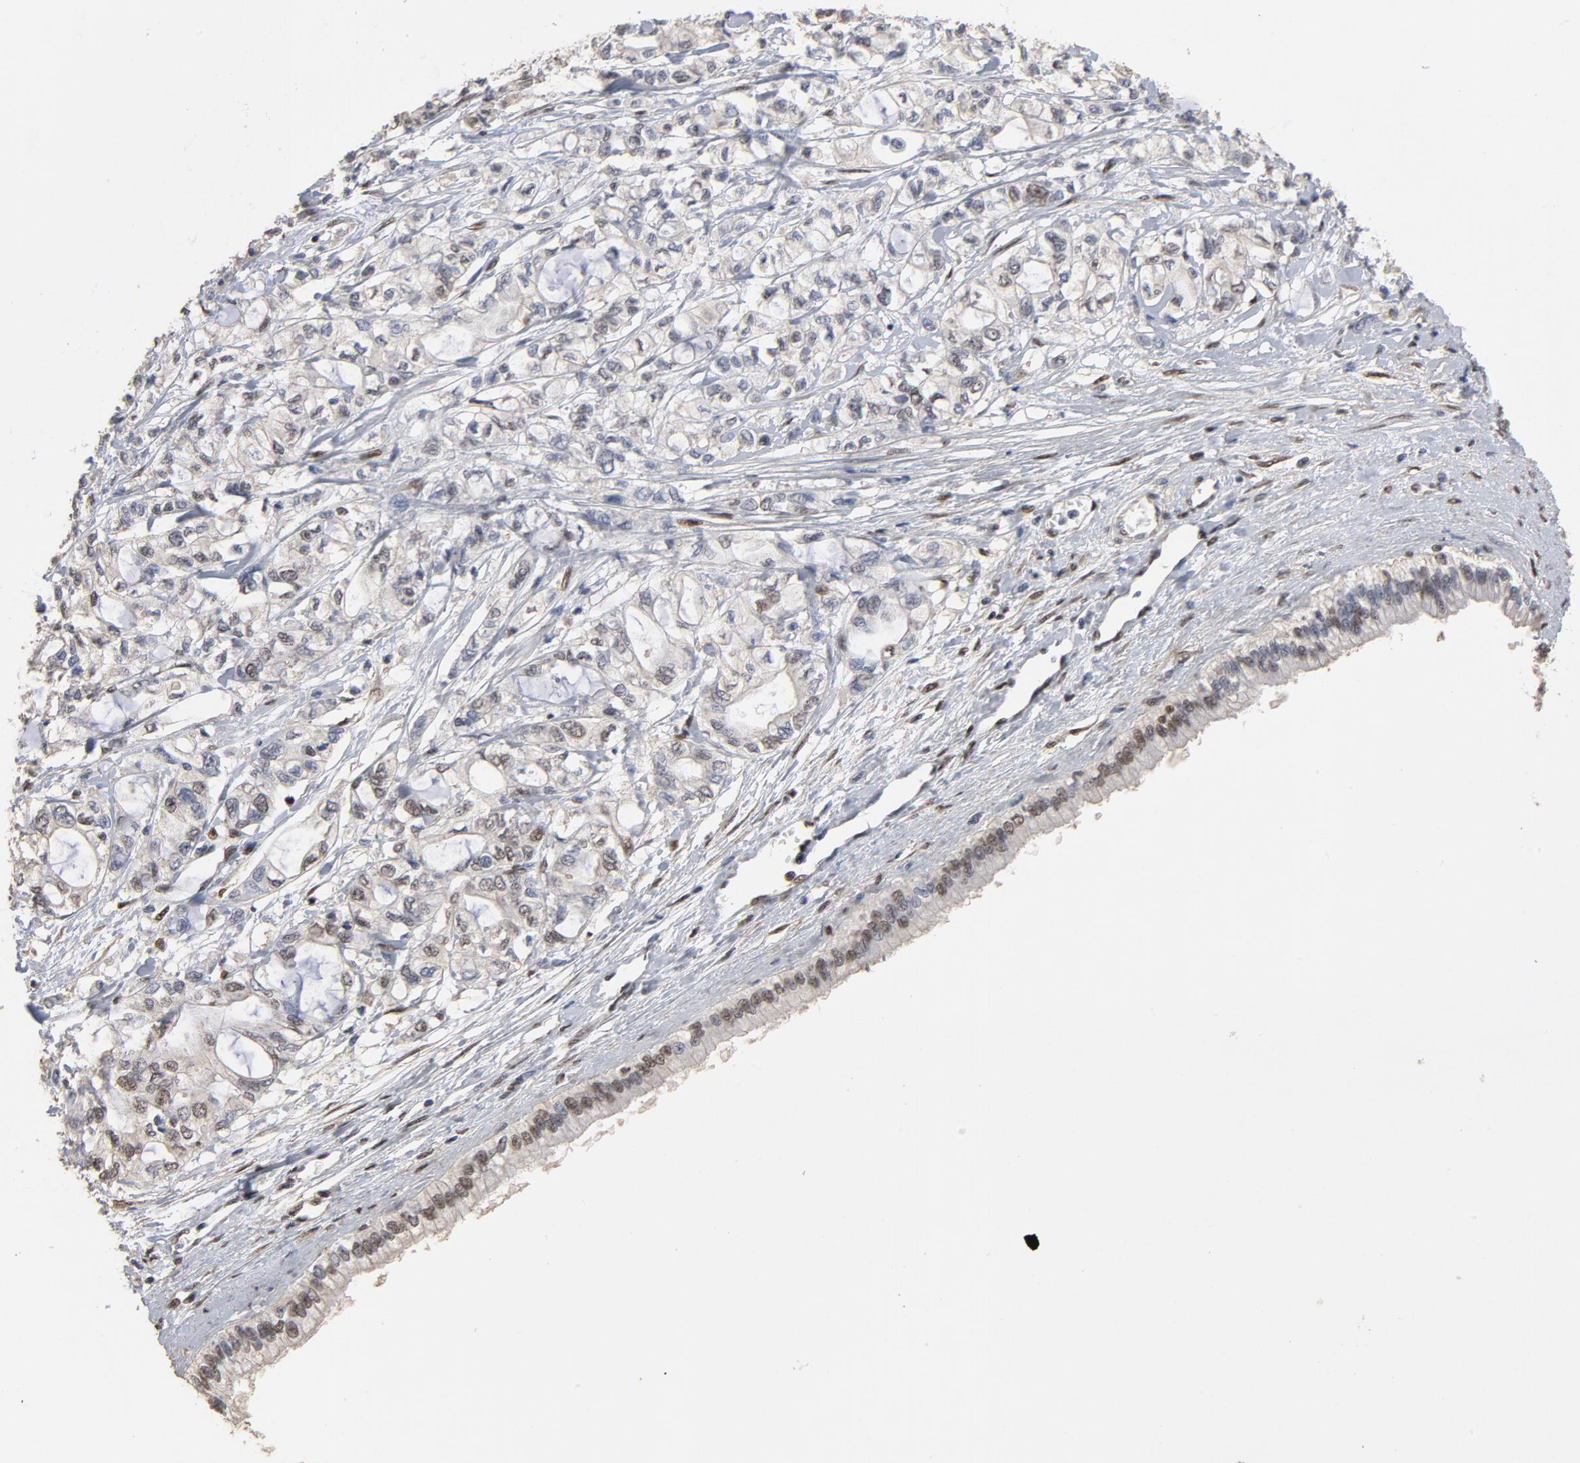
{"staining": {"intensity": "weak", "quantity": "<25%", "location": "nuclear"}, "tissue": "pancreatic cancer", "cell_type": "Tumor cells", "image_type": "cancer", "snomed": [{"axis": "morphology", "description": "Adenocarcinoma, NOS"}, {"axis": "topography", "description": "Pancreas"}], "caption": "High magnification brightfield microscopy of pancreatic cancer stained with DAB (brown) and counterstained with hematoxylin (blue): tumor cells show no significant staining. (Immunohistochemistry (ihc), brightfield microscopy, high magnification).", "gene": "TP53RK", "patient": {"sex": "male", "age": 79}}